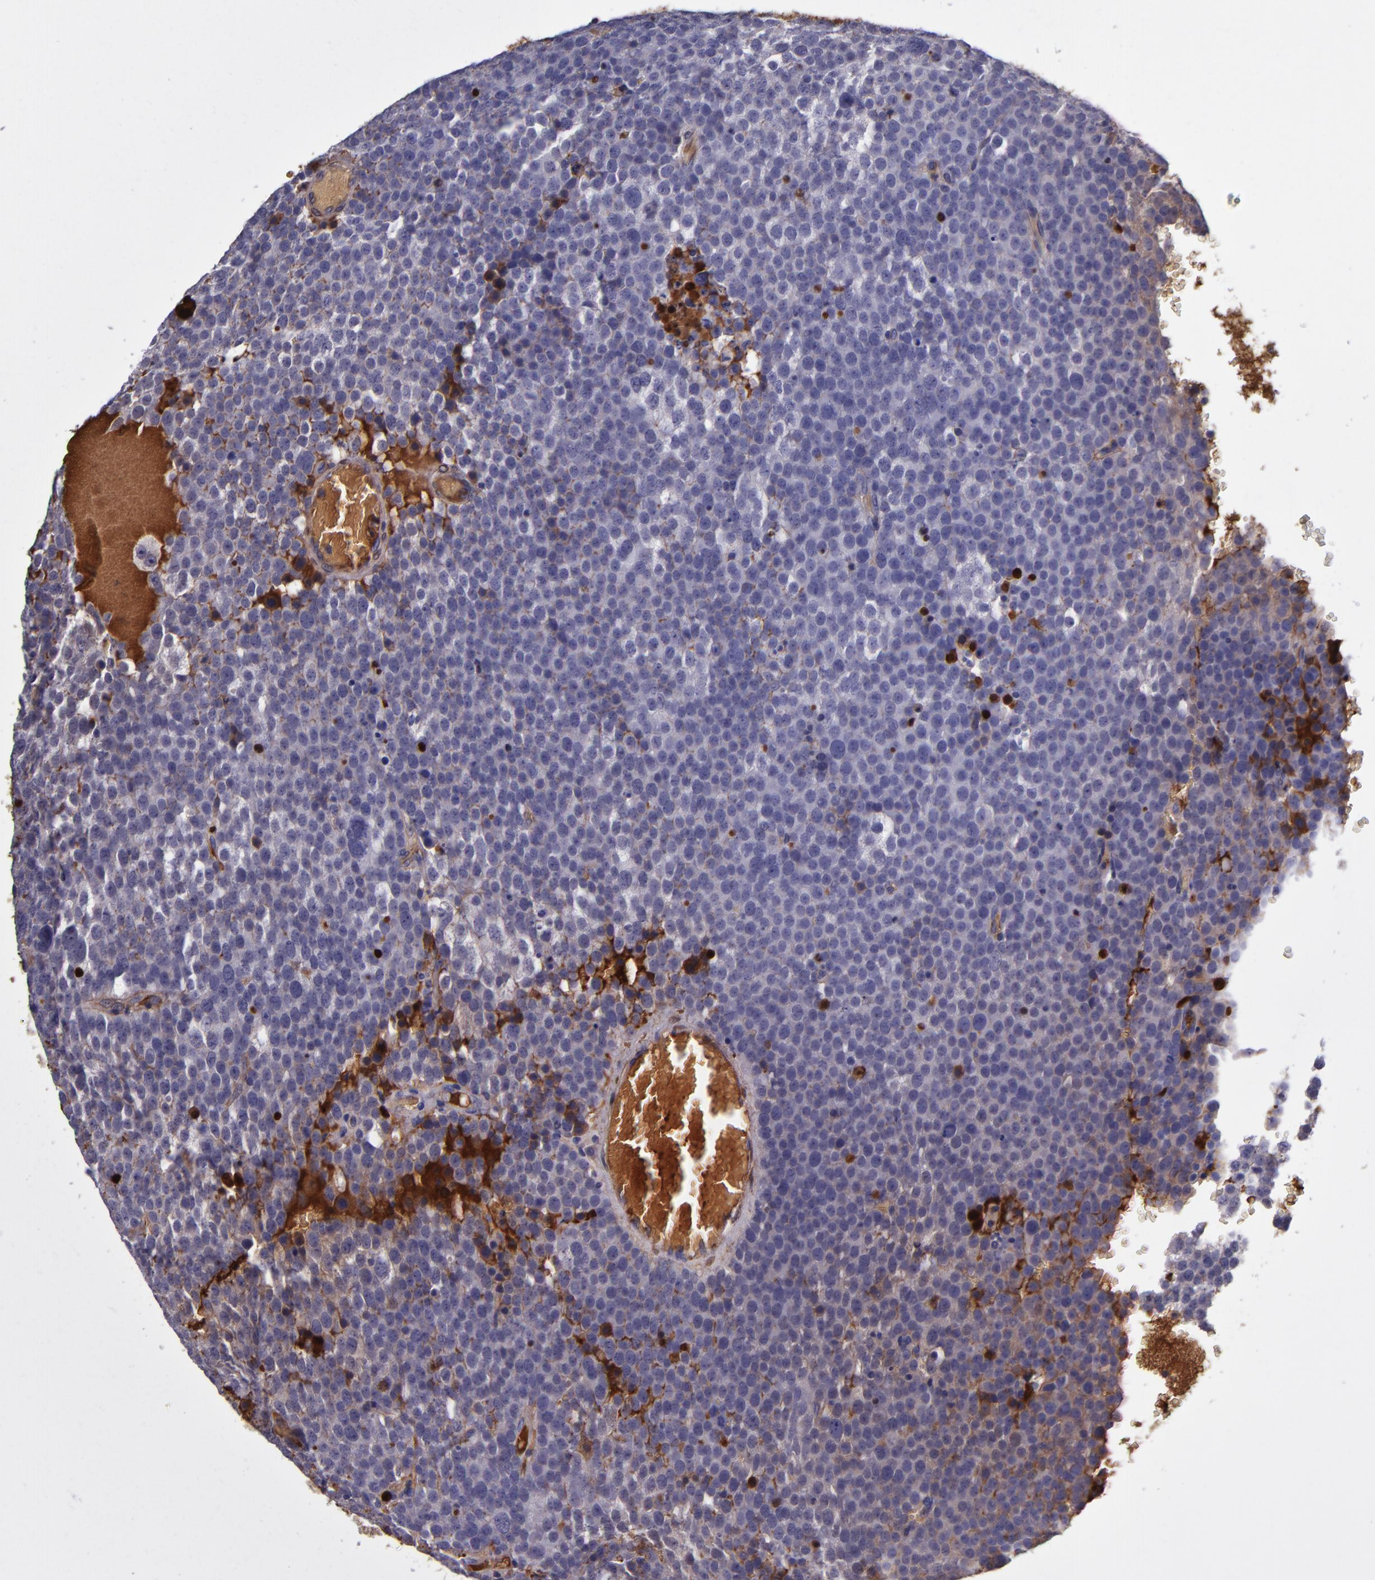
{"staining": {"intensity": "moderate", "quantity": "25%-75%", "location": "cytoplasmic/membranous"}, "tissue": "testis cancer", "cell_type": "Tumor cells", "image_type": "cancer", "snomed": [{"axis": "morphology", "description": "Seminoma, NOS"}, {"axis": "topography", "description": "Testis"}], "caption": "A brown stain highlights moderate cytoplasmic/membranous staining of a protein in testis cancer tumor cells.", "gene": "CLEC3B", "patient": {"sex": "male", "age": 71}}